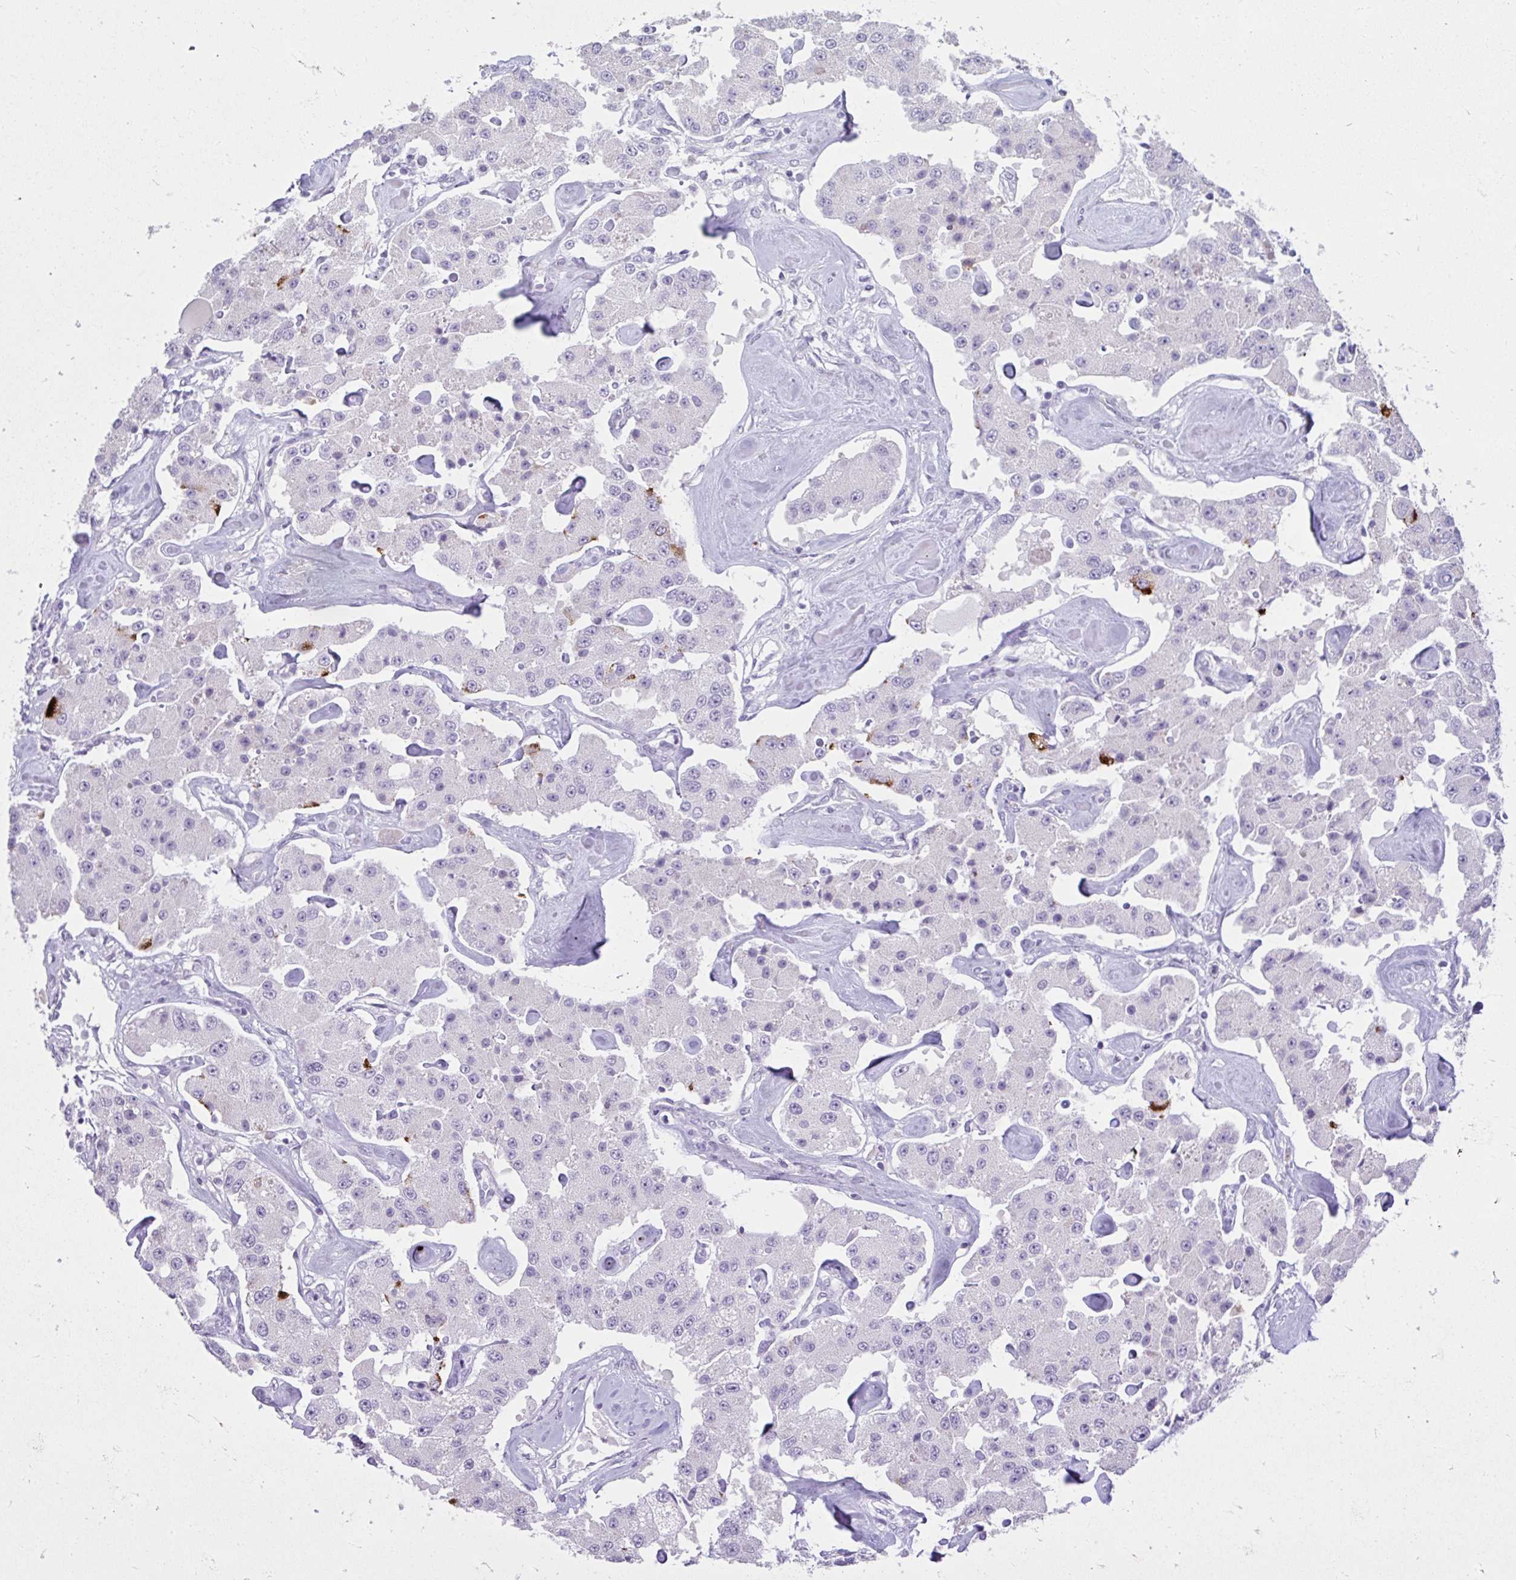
{"staining": {"intensity": "negative", "quantity": "none", "location": "none"}, "tissue": "carcinoid", "cell_type": "Tumor cells", "image_type": "cancer", "snomed": [{"axis": "morphology", "description": "Carcinoid, malignant, NOS"}, {"axis": "topography", "description": "Pancreas"}], "caption": "DAB (3,3'-diaminobenzidine) immunohistochemical staining of human malignant carcinoid shows no significant positivity in tumor cells.", "gene": "FAM153A", "patient": {"sex": "male", "age": 41}}